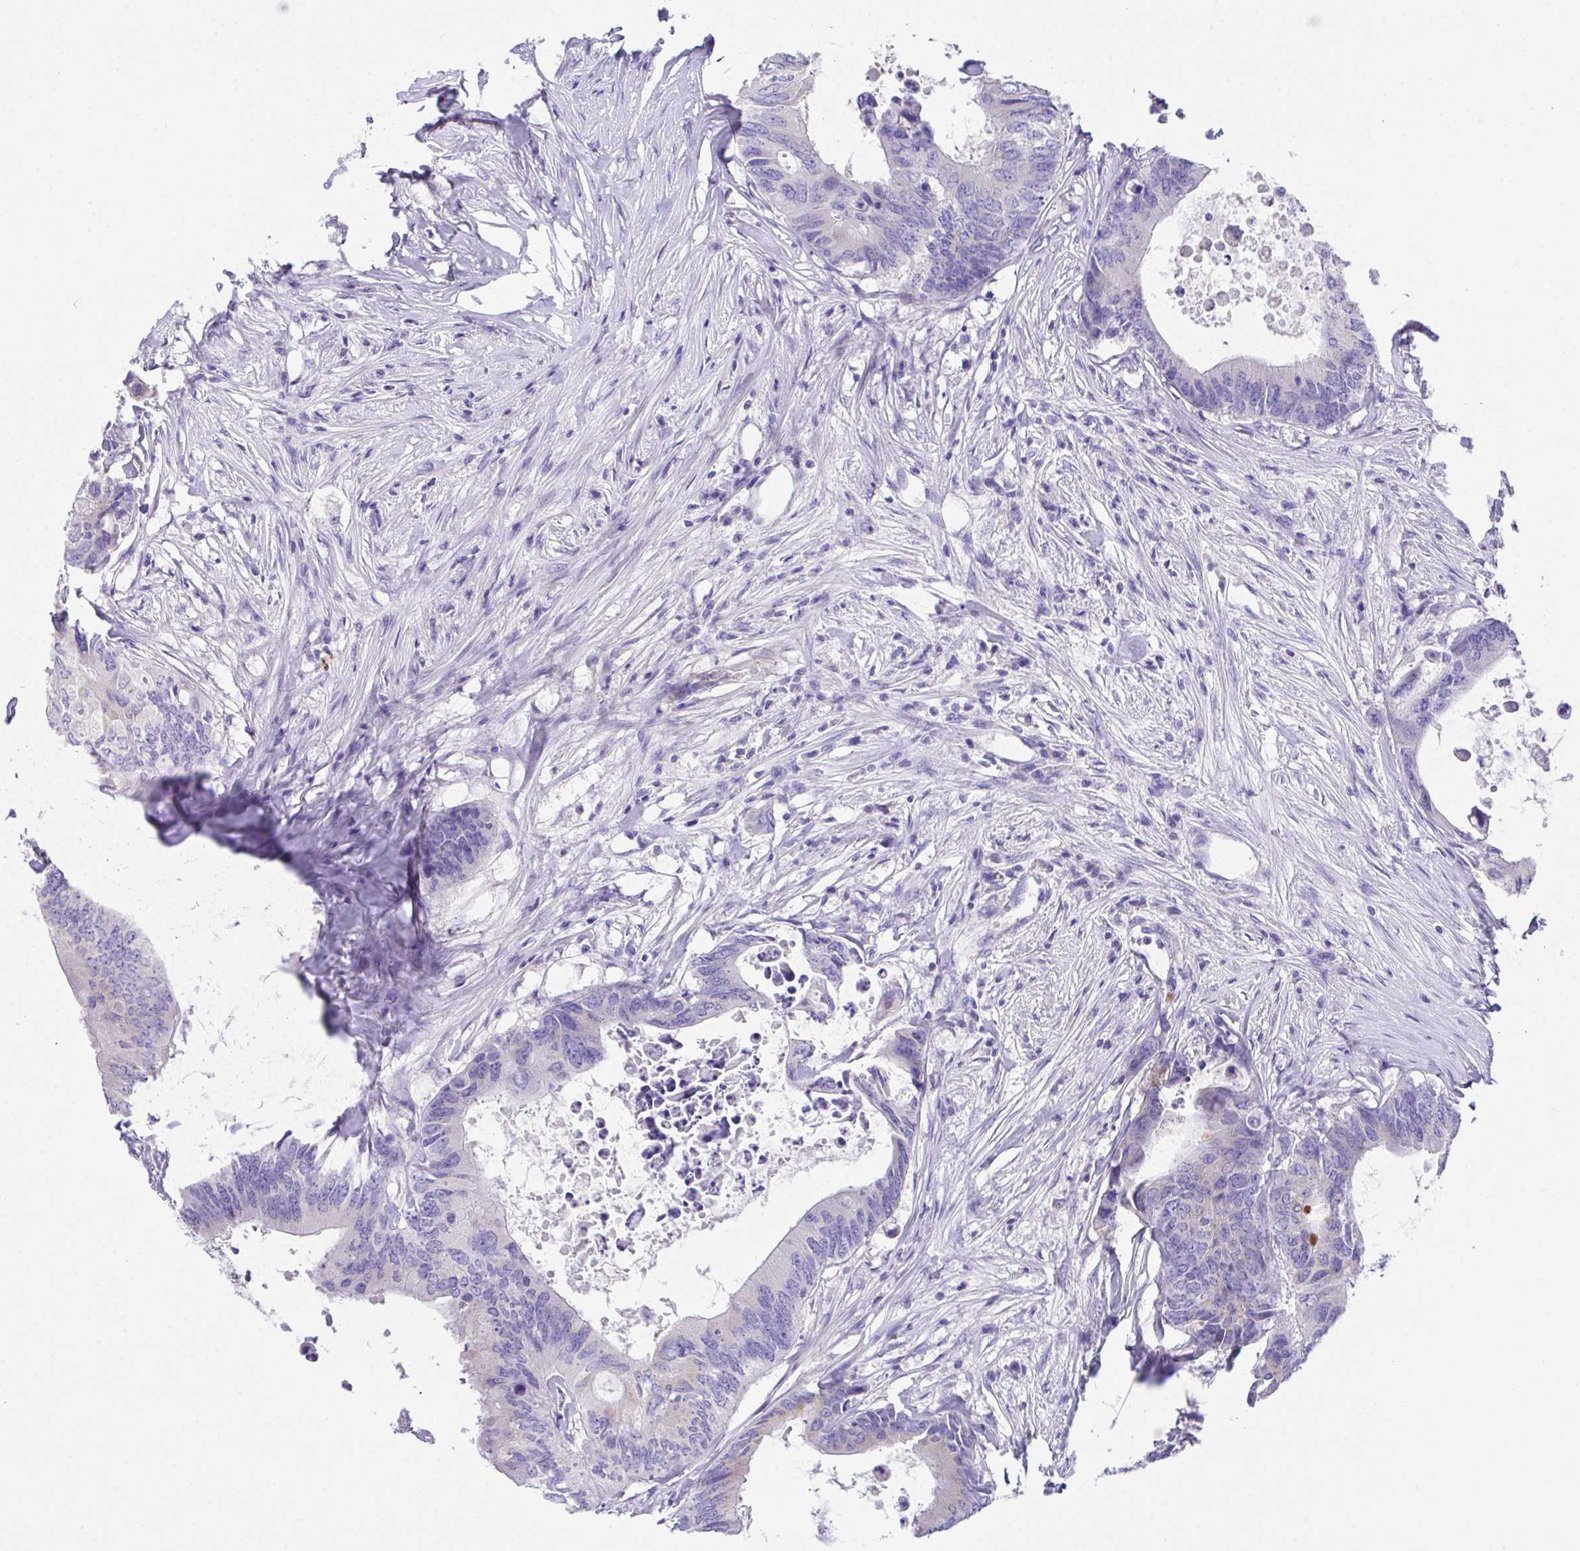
{"staining": {"intensity": "negative", "quantity": "none", "location": "none"}, "tissue": "colorectal cancer", "cell_type": "Tumor cells", "image_type": "cancer", "snomed": [{"axis": "morphology", "description": "Adenocarcinoma, NOS"}, {"axis": "topography", "description": "Colon"}], "caption": "Colorectal cancer (adenocarcinoma) stained for a protein using IHC exhibits no positivity tumor cells.", "gene": "SLC16A6", "patient": {"sex": "male", "age": 71}}